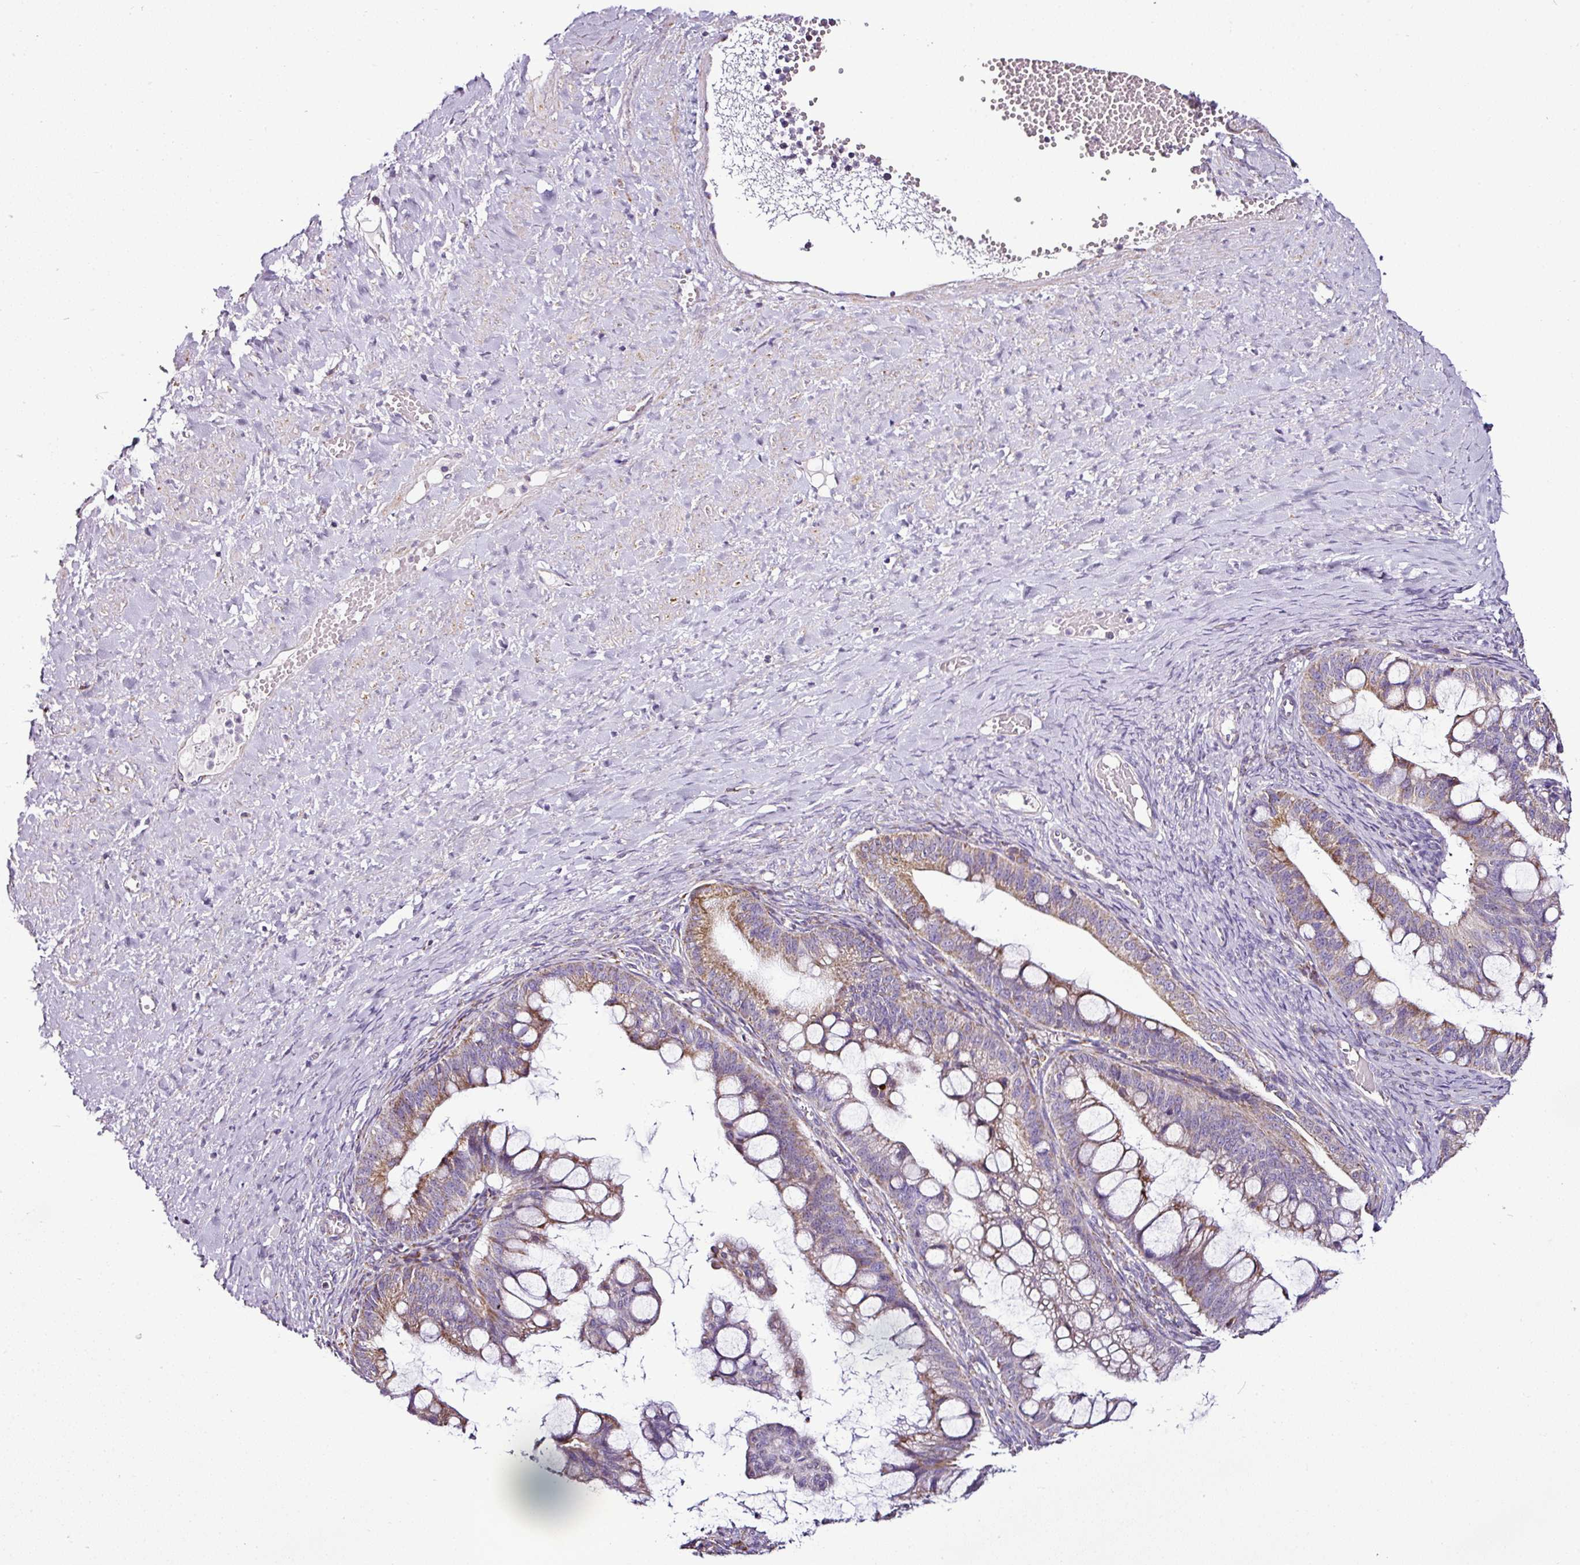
{"staining": {"intensity": "moderate", "quantity": "25%-75%", "location": "cytoplasmic/membranous"}, "tissue": "ovarian cancer", "cell_type": "Tumor cells", "image_type": "cancer", "snomed": [{"axis": "morphology", "description": "Cystadenocarcinoma, mucinous, NOS"}, {"axis": "topography", "description": "Ovary"}], "caption": "Moderate cytoplasmic/membranous expression is seen in approximately 25%-75% of tumor cells in ovarian cancer.", "gene": "DPAGT1", "patient": {"sex": "female", "age": 73}}